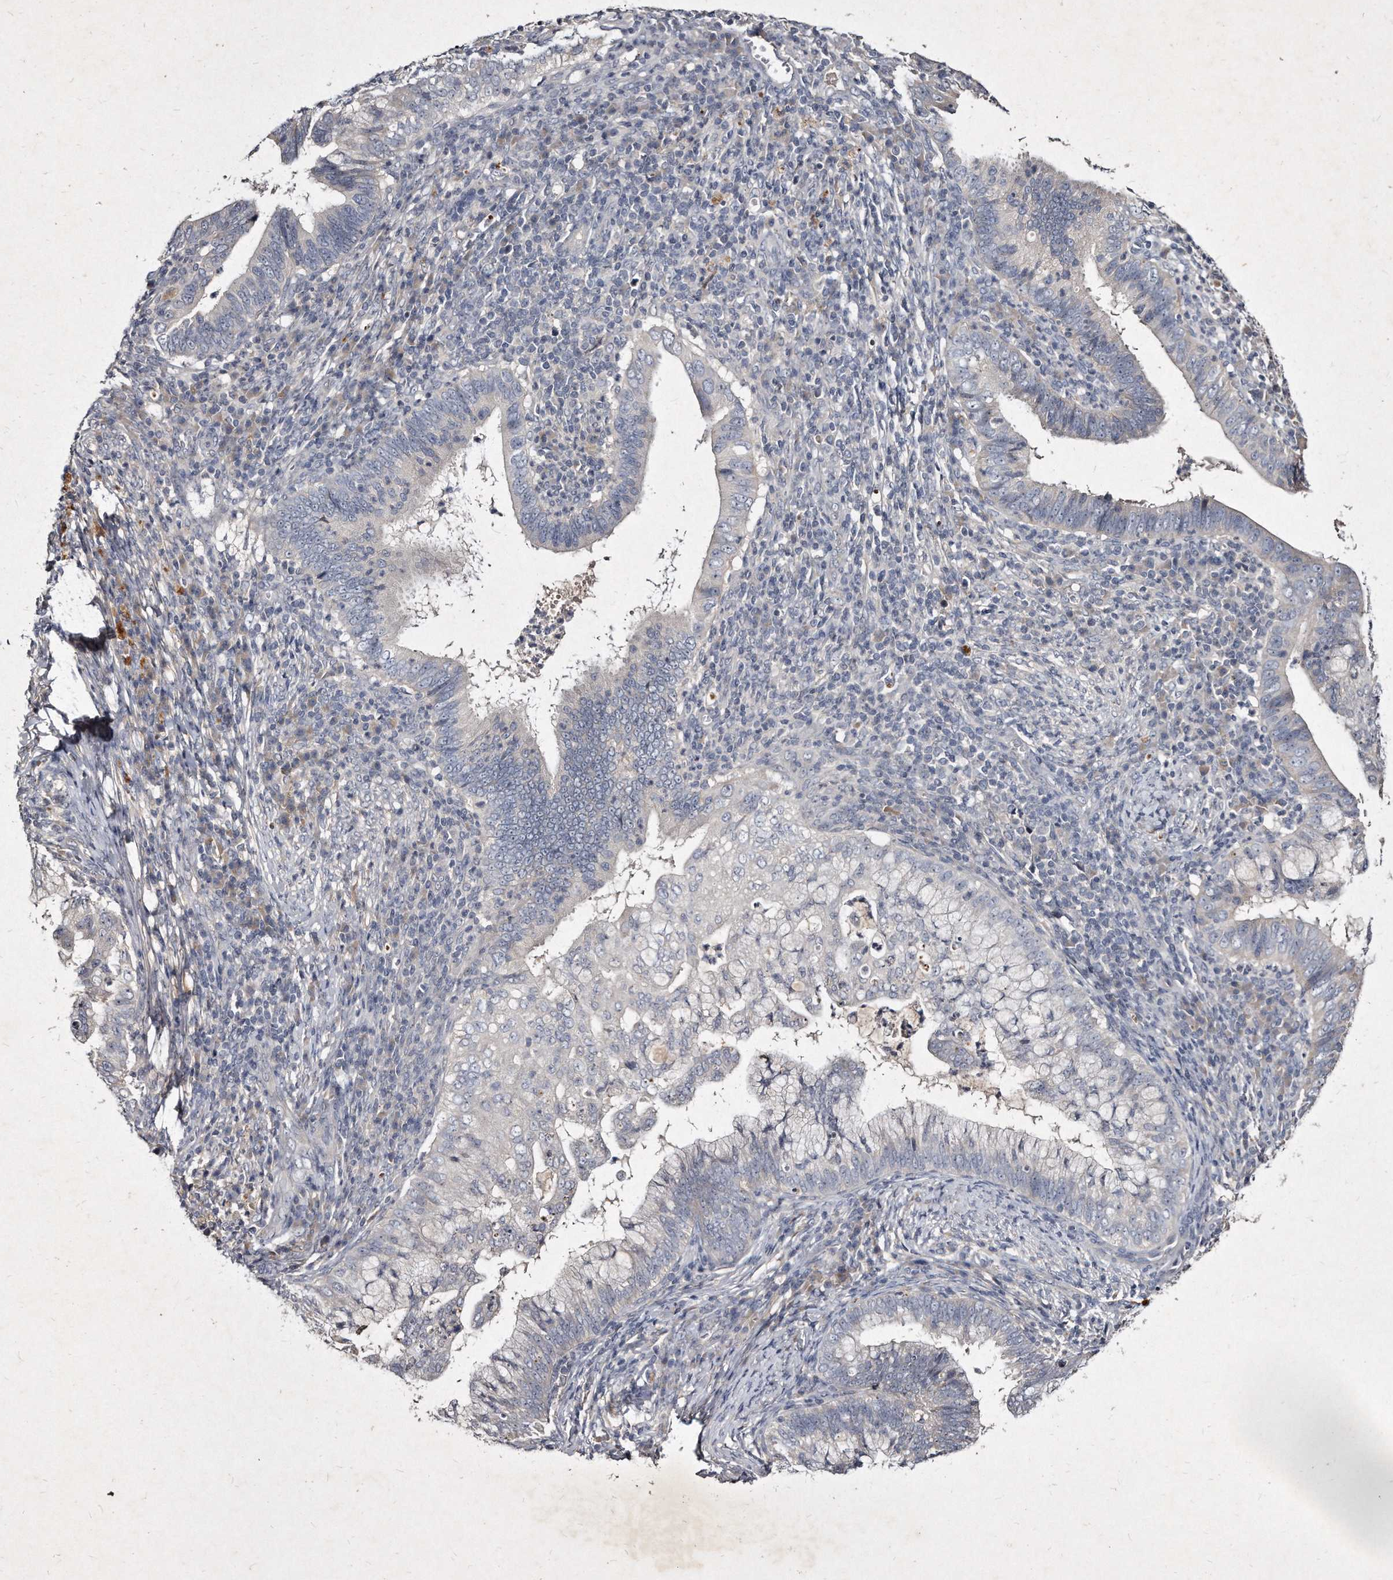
{"staining": {"intensity": "negative", "quantity": "none", "location": "none"}, "tissue": "cervical cancer", "cell_type": "Tumor cells", "image_type": "cancer", "snomed": [{"axis": "morphology", "description": "Adenocarcinoma, NOS"}, {"axis": "topography", "description": "Cervix"}], "caption": "Tumor cells are negative for protein expression in human cervical cancer. The staining is performed using DAB (3,3'-diaminobenzidine) brown chromogen with nuclei counter-stained in using hematoxylin.", "gene": "KLHDC3", "patient": {"sex": "female", "age": 36}}